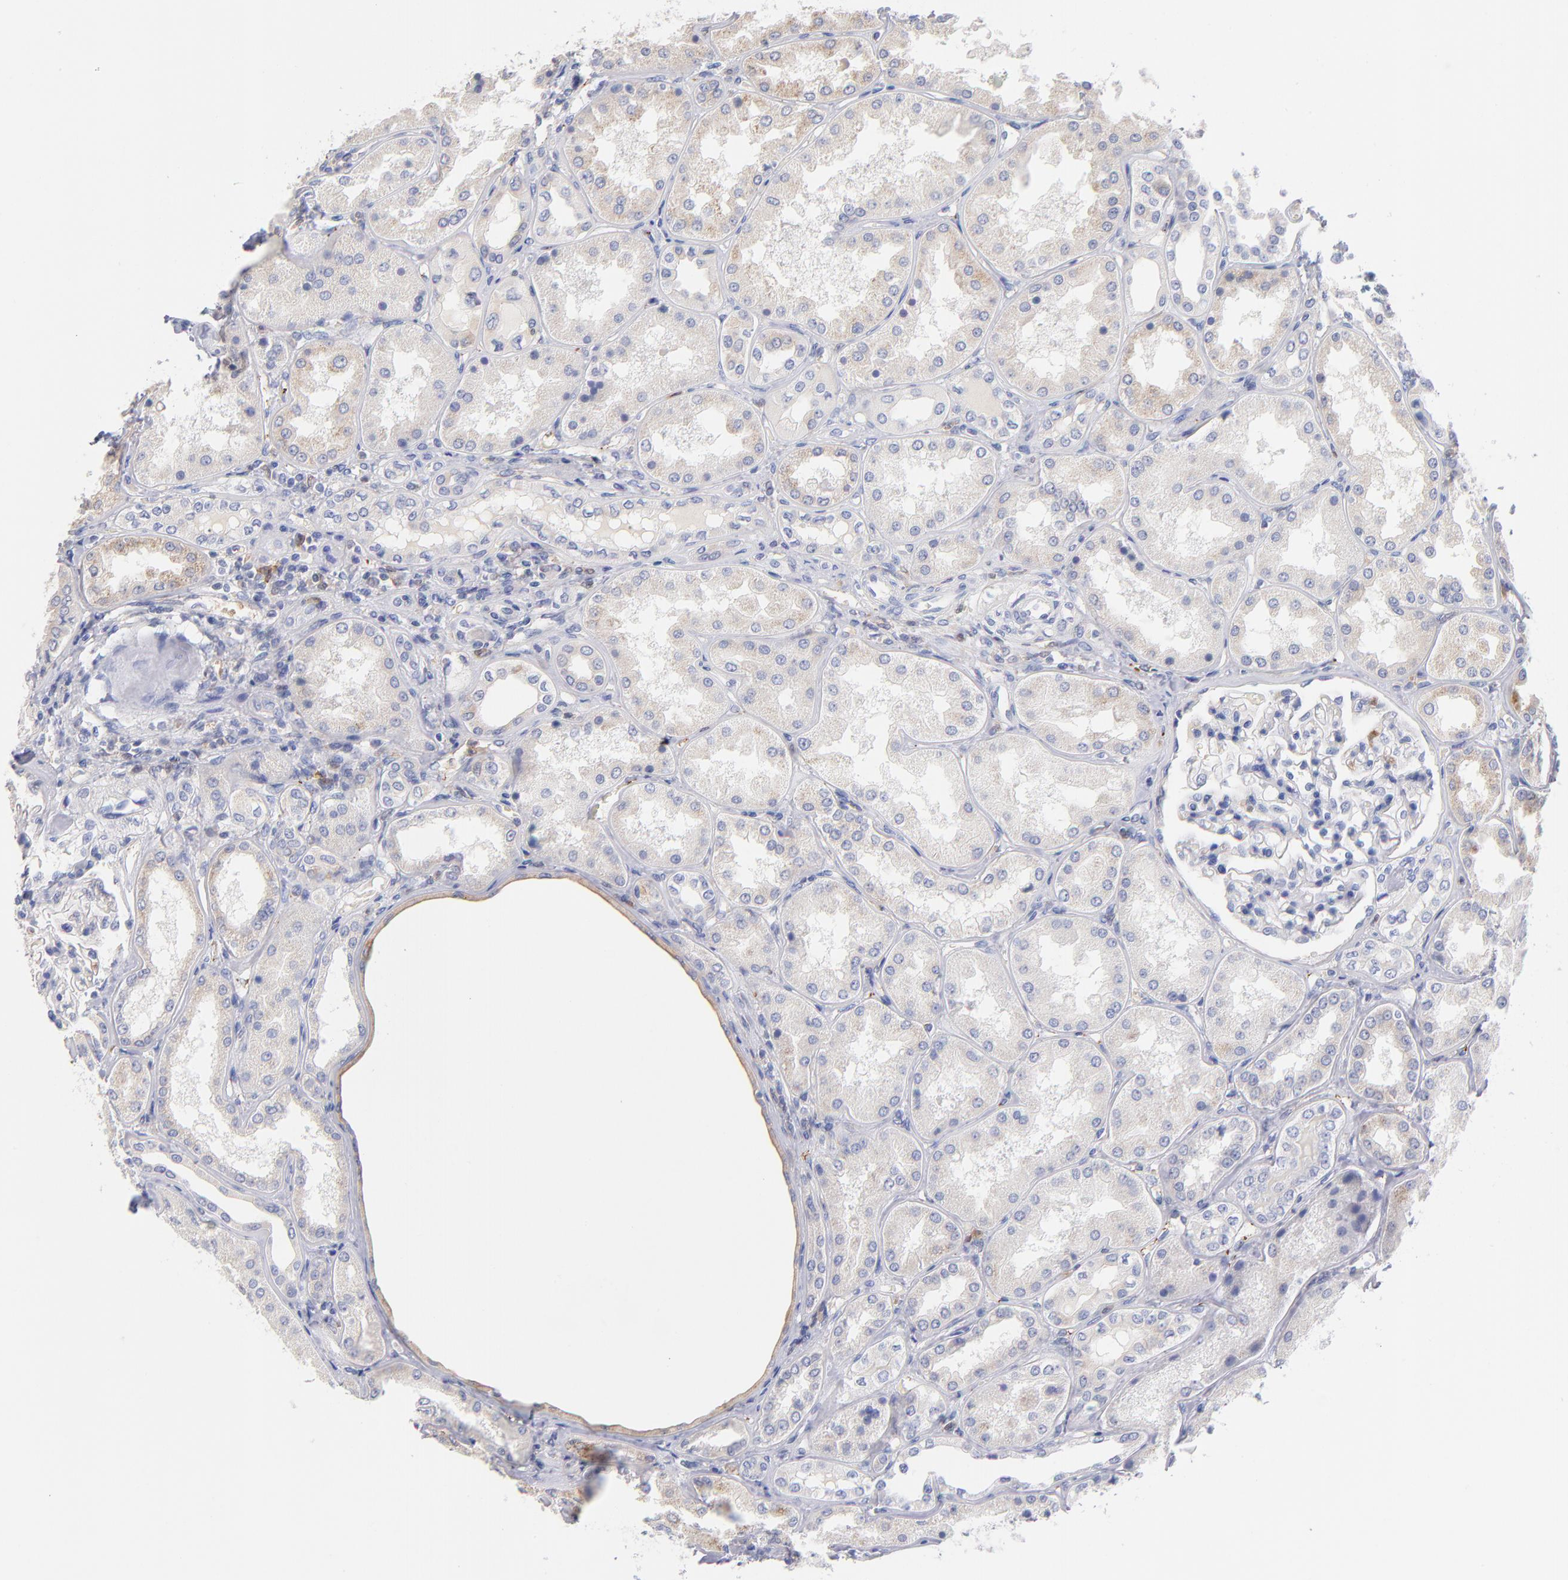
{"staining": {"intensity": "weak", "quantity": "<25%", "location": "cytoplasmic/membranous"}, "tissue": "kidney", "cell_type": "Cells in glomeruli", "image_type": "normal", "snomed": [{"axis": "morphology", "description": "Normal tissue, NOS"}, {"axis": "topography", "description": "Kidney"}], "caption": "Human kidney stained for a protein using immunohistochemistry (IHC) displays no expression in cells in glomeruli.", "gene": "BID", "patient": {"sex": "female", "age": 56}}